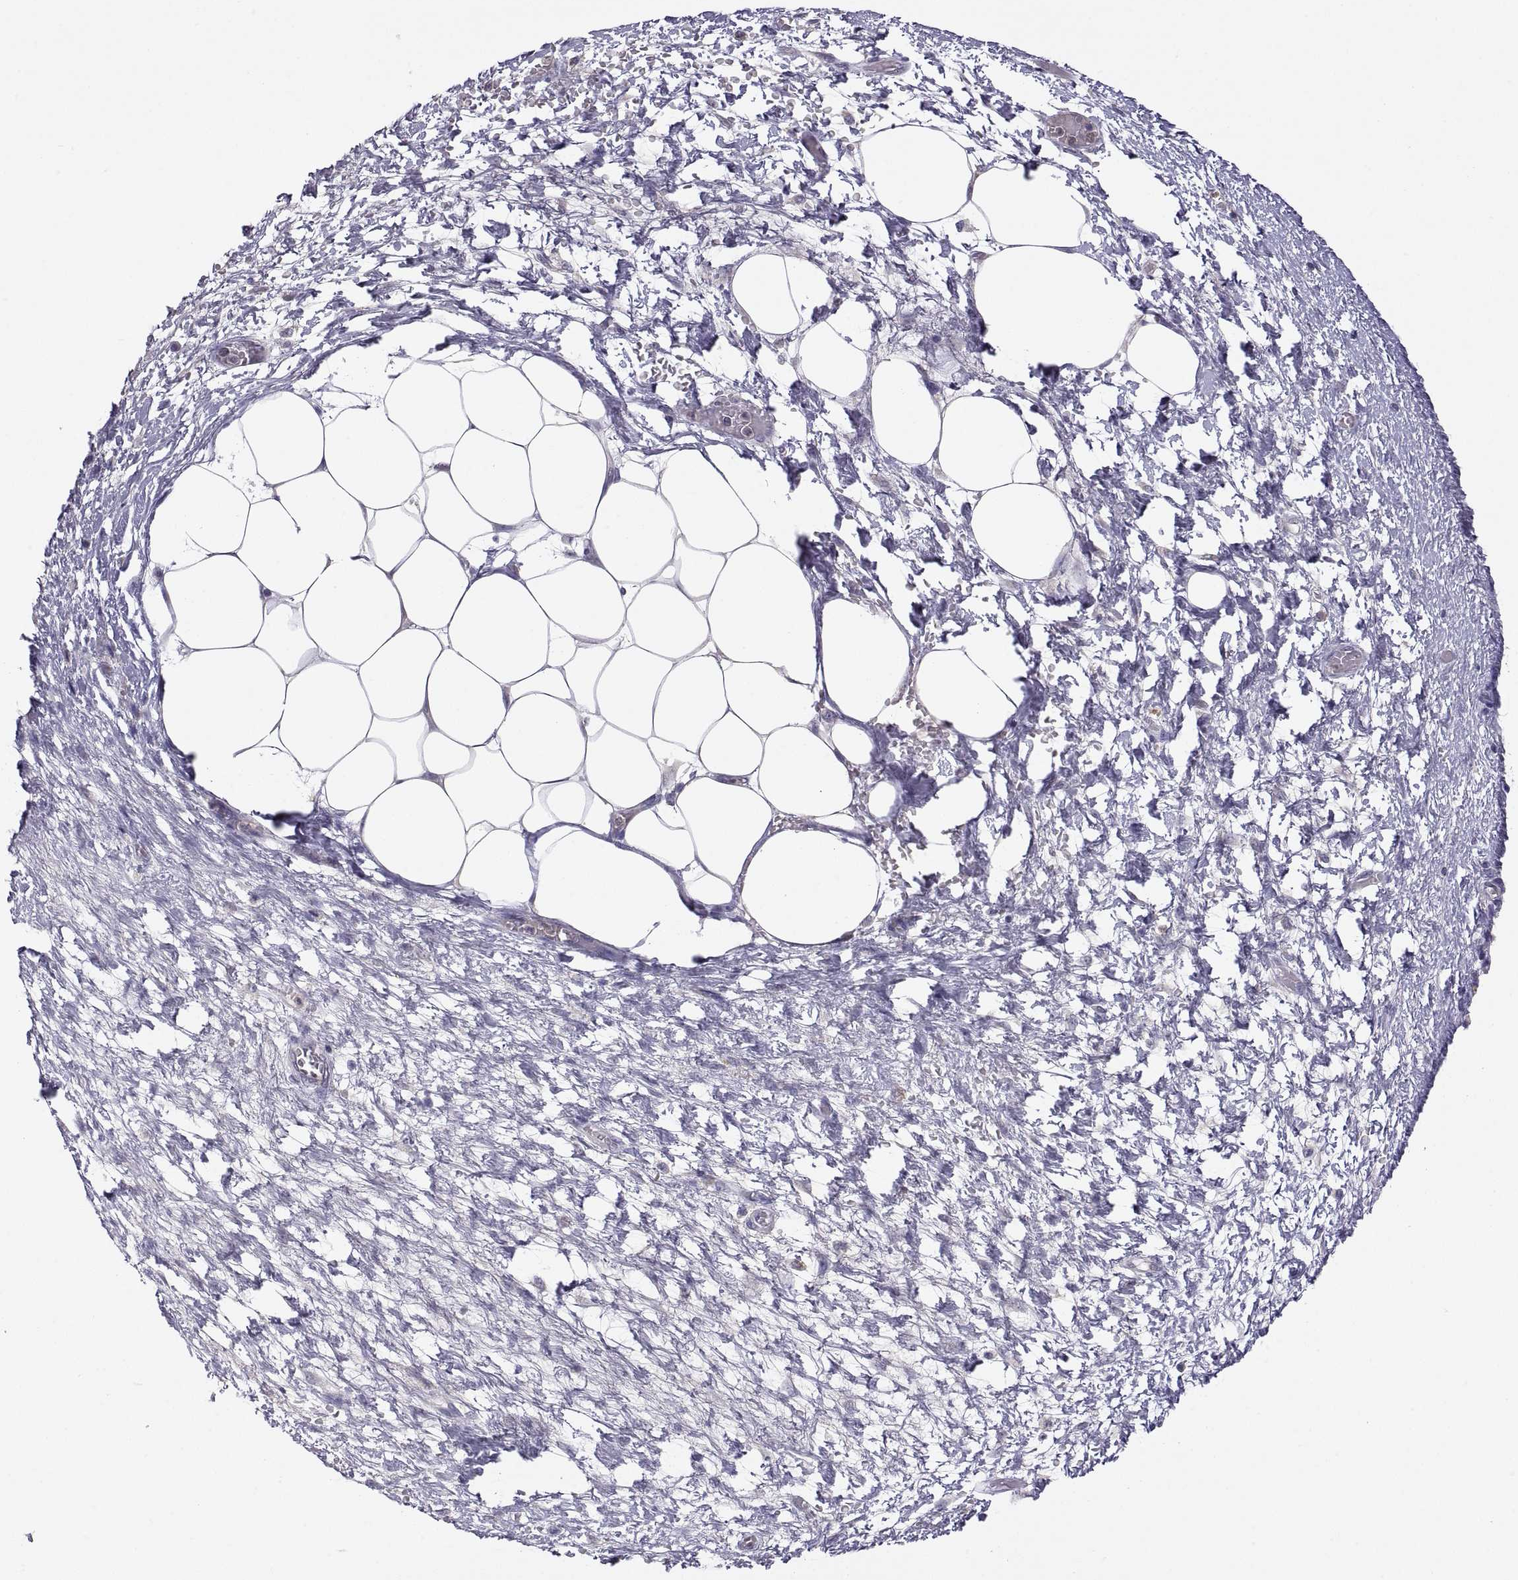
{"staining": {"intensity": "negative", "quantity": "none", "location": "none"}, "tissue": "pancreatic cancer", "cell_type": "Tumor cells", "image_type": "cancer", "snomed": [{"axis": "morphology", "description": "Adenocarcinoma, NOS"}, {"axis": "topography", "description": "Pancreas"}], "caption": "Pancreatic cancer was stained to show a protein in brown. There is no significant positivity in tumor cells. (DAB immunohistochemistry with hematoxylin counter stain).", "gene": "FGF9", "patient": {"sex": "female", "age": 72}}